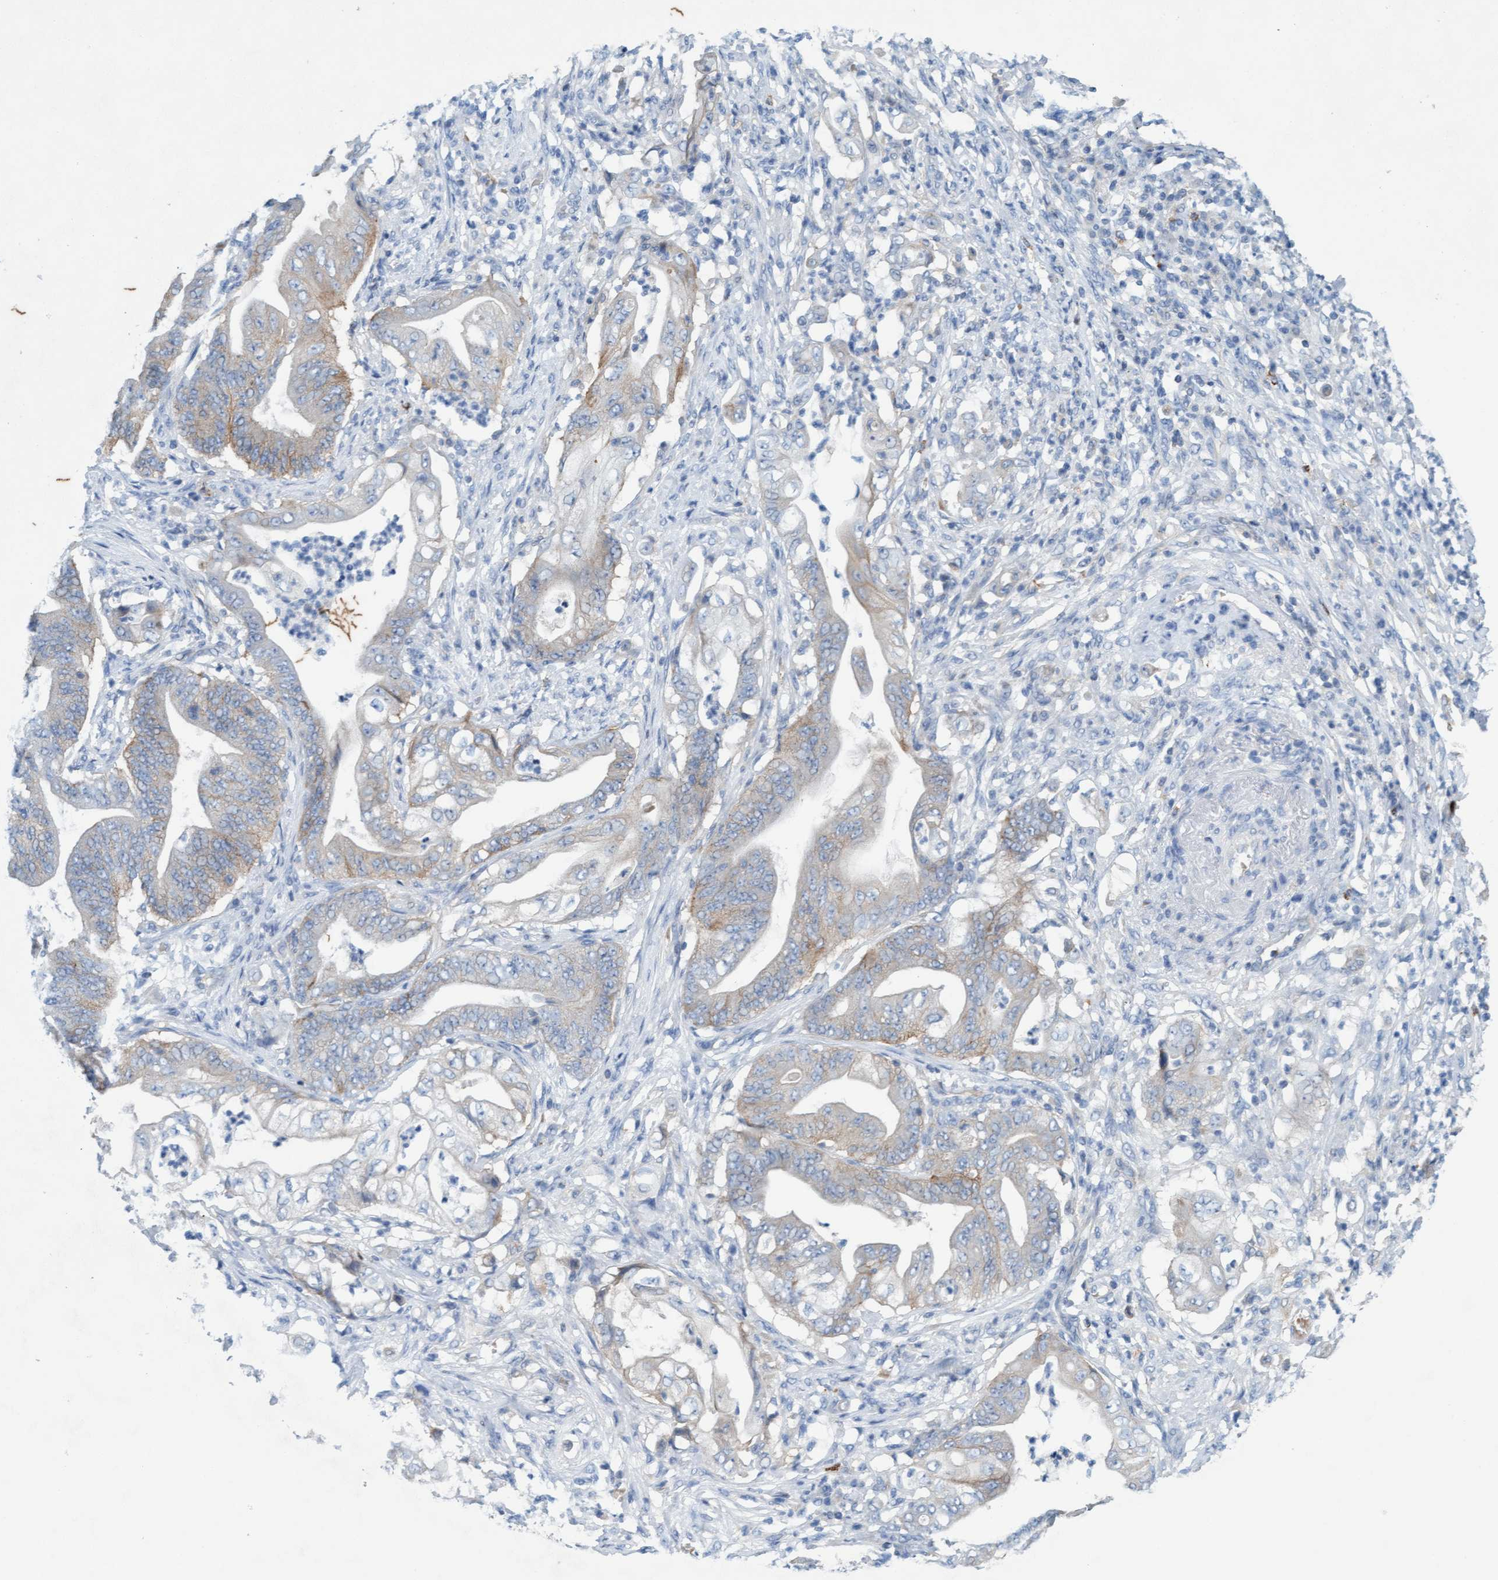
{"staining": {"intensity": "weak", "quantity": "25%-75%", "location": "cytoplasmic/membranous"}, "tissue": "stomach cancer", "cell_type": "Tumor cells", "image_type": "cancer", "snomed": [{"axis": "morphology", "description": "Adenocarcinoma, NOS"}, {"axis": "topography", "description": "Stomach"}], "caption": "Tumor cells reveal weak cytoplasmic/membranous positivity in approximately 25%-75% of cells in stomach cancer (adenocarcinoma). The protein is shown in brown color, while the nuclei are stained blue.", "gene": "SIGIRR", "patient": {"sex": "female", "age": 73}}